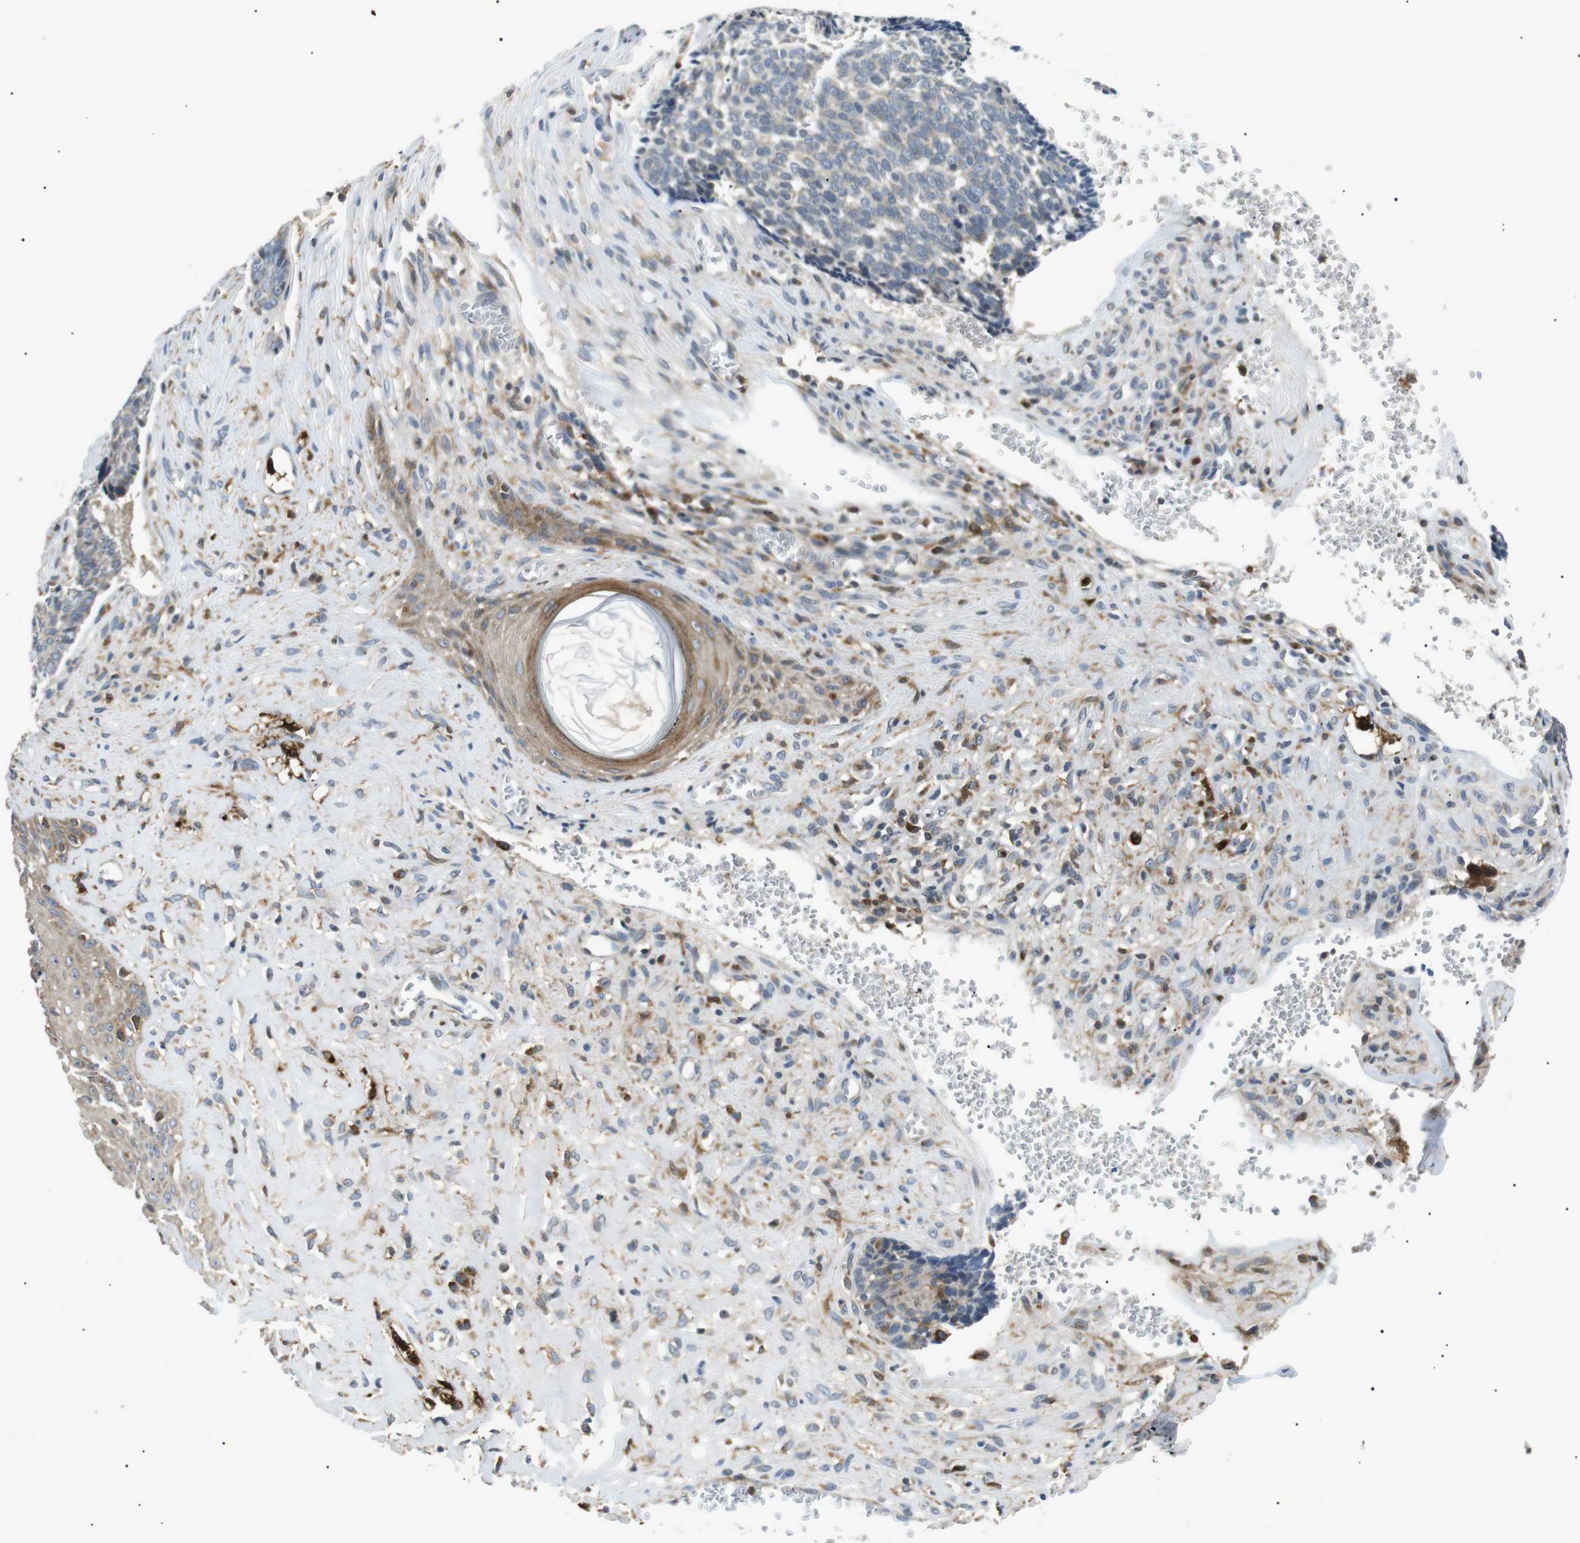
{"staining": {"intensity": "negative", "quantity": "none", "location": "none"}, "tissue": "skin cancer", "cell_type": "Tumor cells", "image_type": "cancer", "snomed": [{"axis": "morphology", "description": "Basal cell carcinoma"}, {"axis": "topography", "description": "Skin"}], "caption": "IHC image of skin cancer (basal cell carcinoma) stained for a protein (brown), which displays no positivity in tumor cells.", "gene": "RAB9A", "patient": {"sex": "male", "age": 84}}